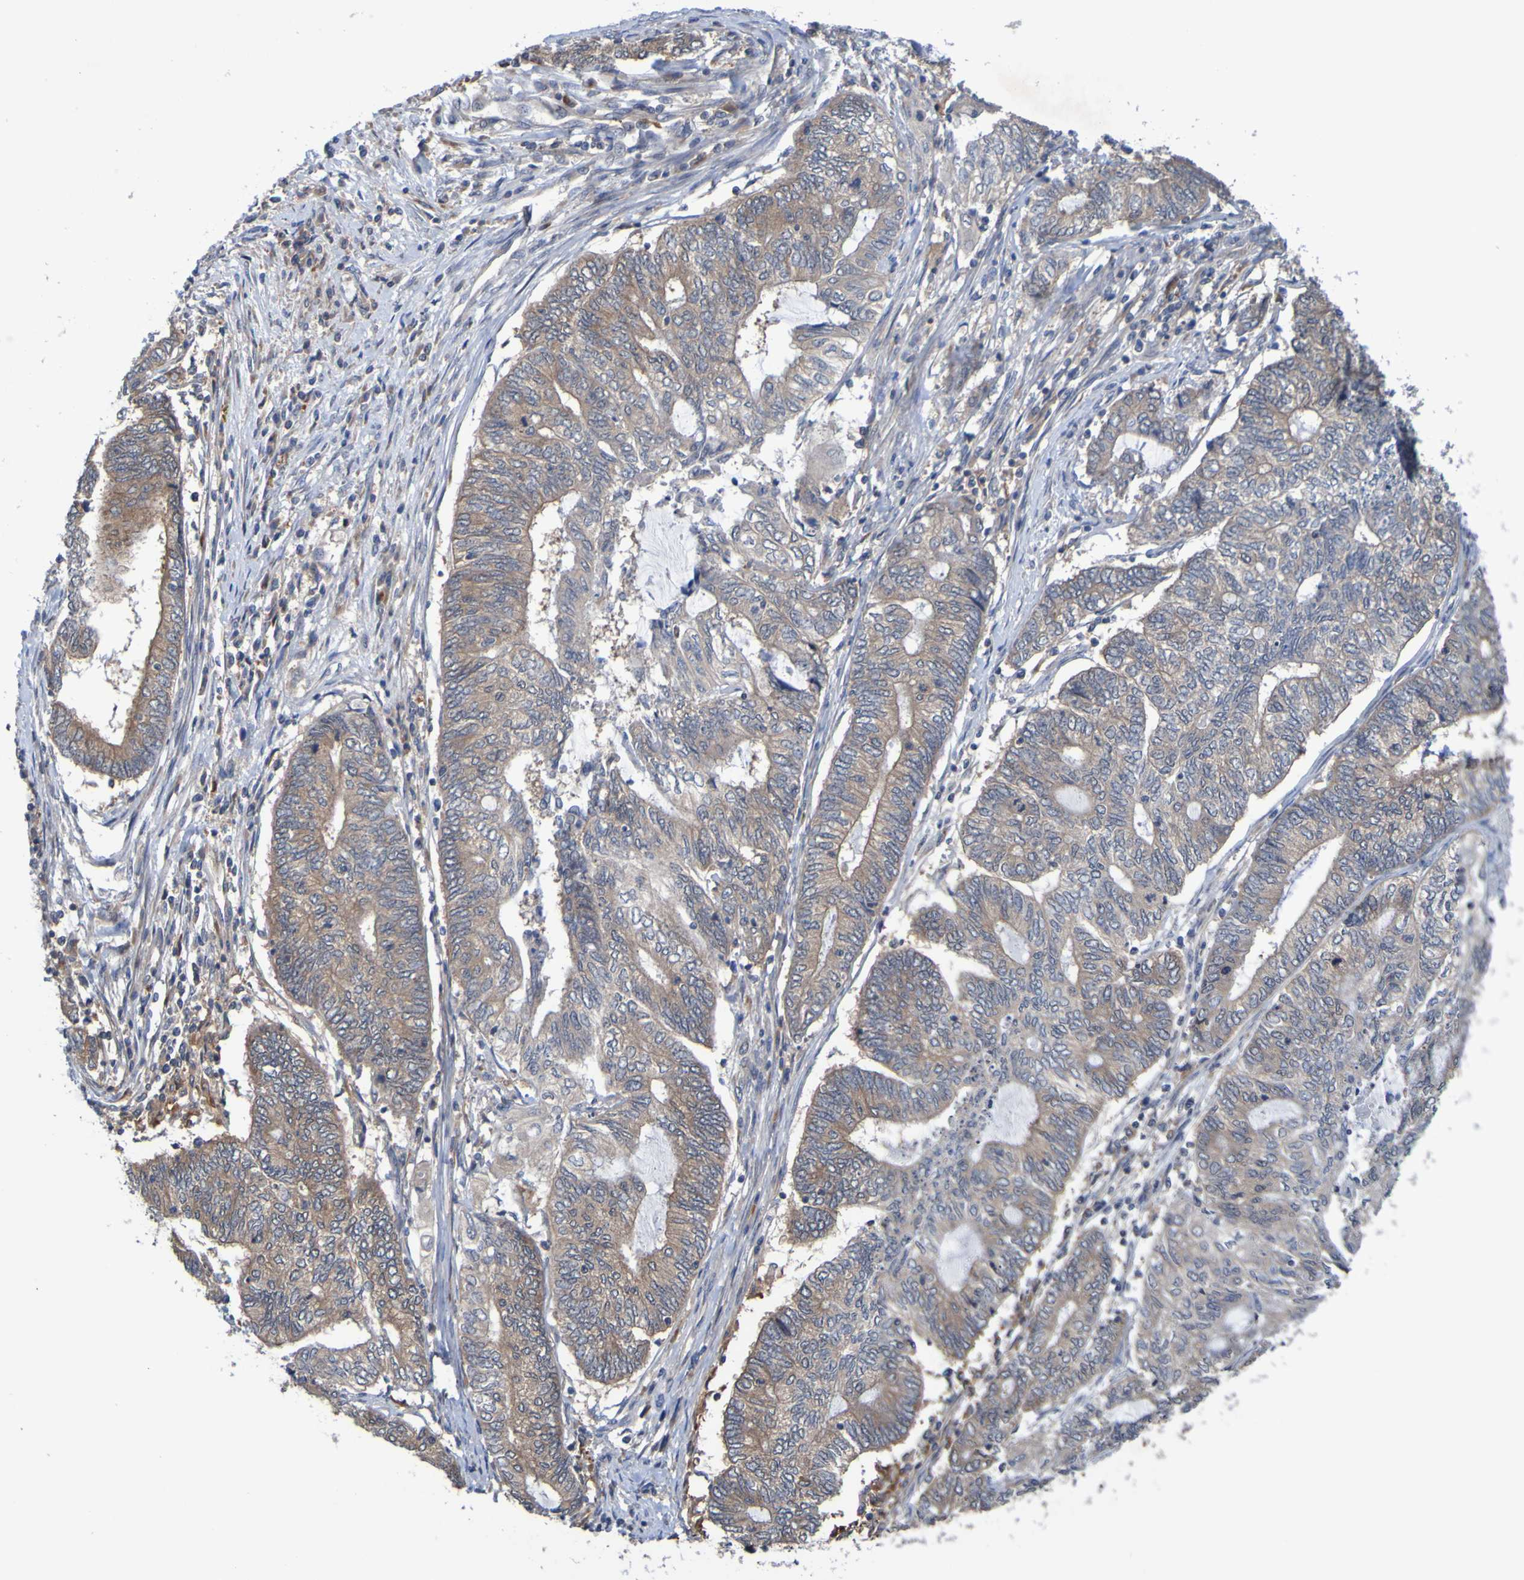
{"staining": {"intensity": "moderate", "quantity": ">75%", "location": "cytoplasmic/membranous"}, "tissue": "endometrial cancer", "cell_type": "Tumor cells", "image_type": "cancer", "snomed": [{"axis": "morphology", "description": "Adenocarcinoma, NOS"}, {"axis": "topography", "description": "Uterus"}, {"axis": "topography", "description": "Endometrium"}], "caption": "Endometrial cancer stained with a protein marker demonstrates moderate staining in tumor cells.", "gene": "SDK1", "patient": {"sex": "female", "age": 70}}